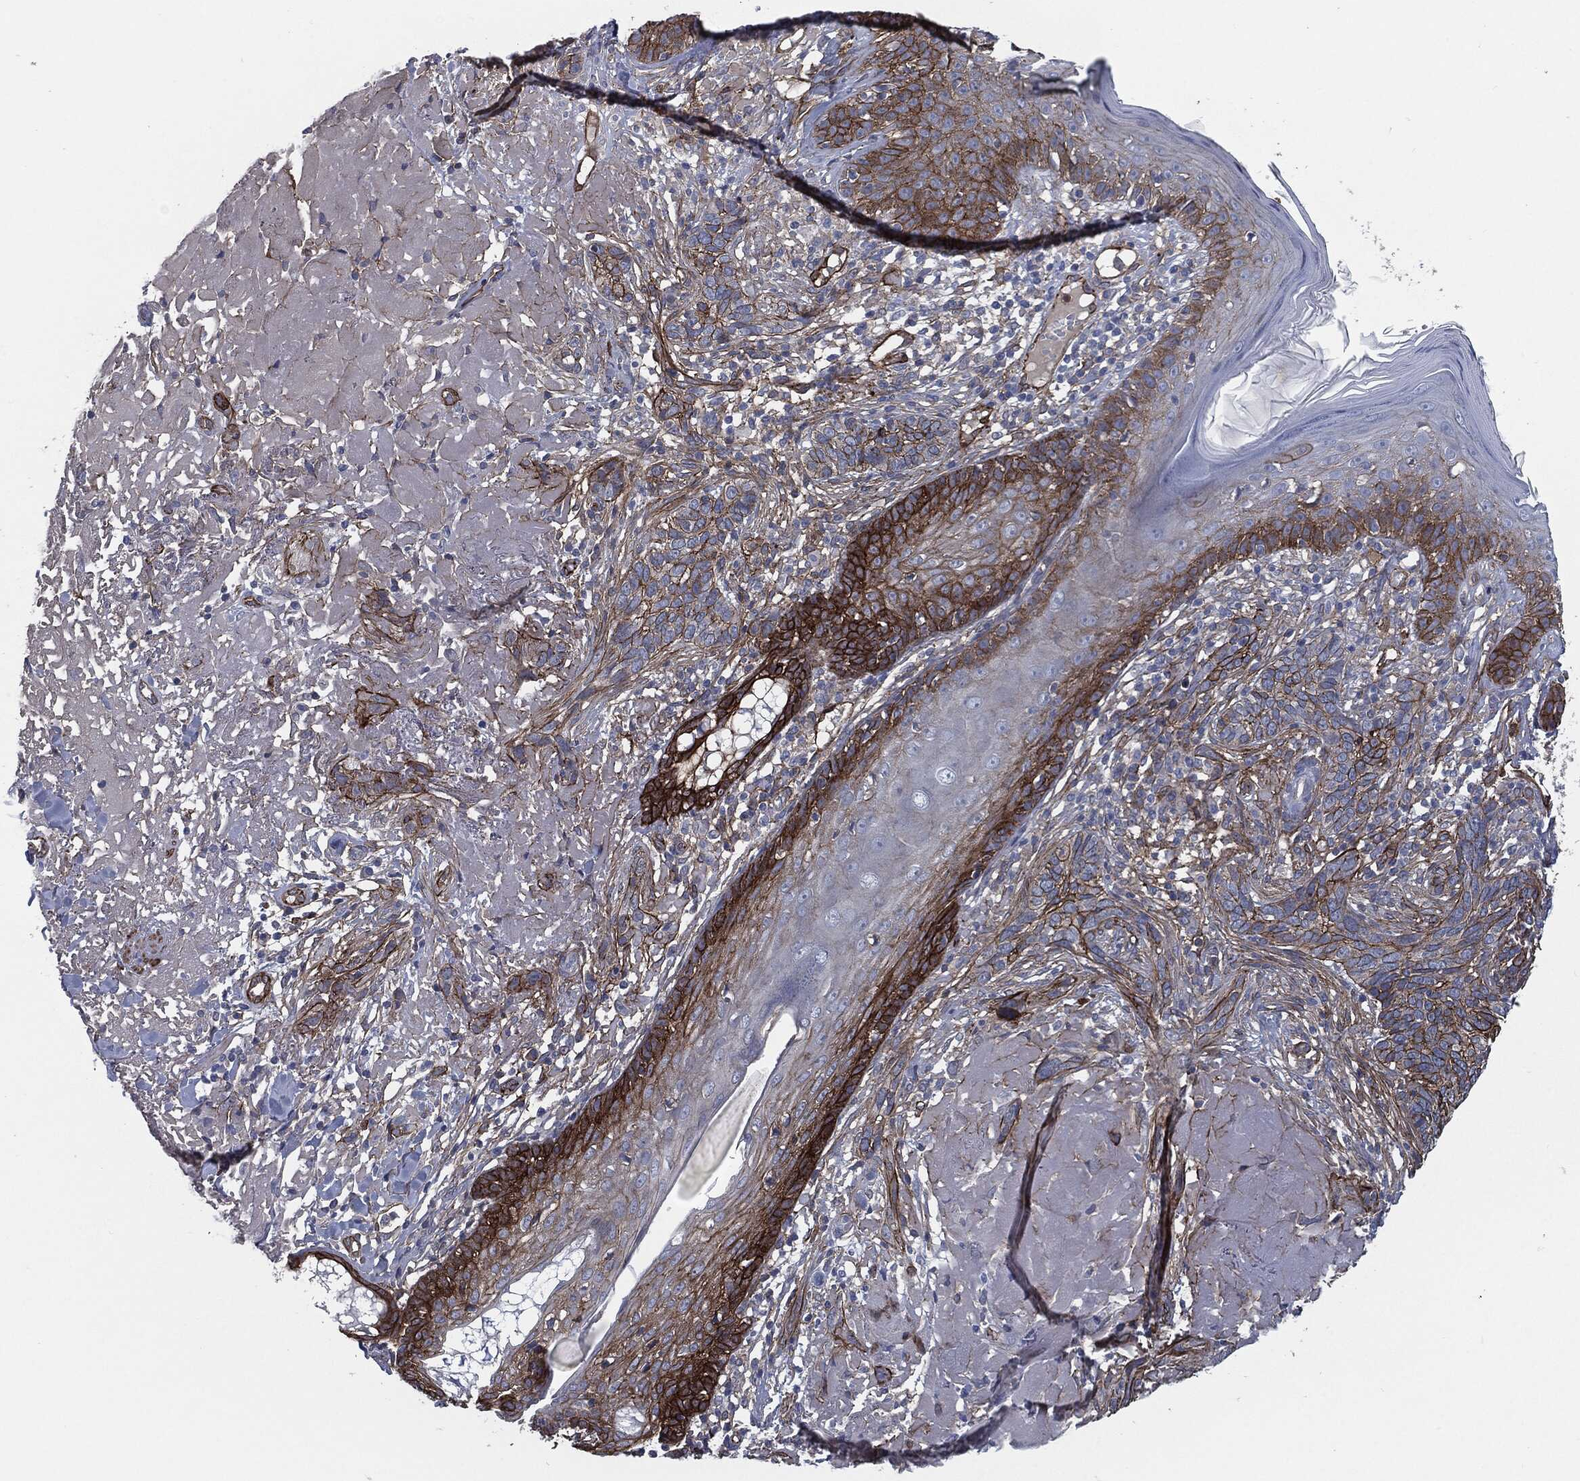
{"staining": {"intensity": "strong", "quantity": "25%-75%", "location": "cytoplasmic/membranous"}, "tissue": "skin cancer", "cell_type": "Tumor cells", "image_type": "cancer", "snomed": [{"axis": "morphology", "description": "Basal cell carcinoma"}, {"axis": "topography", "description": "Skin"}], "caption": "A photomicrograph of human skin cancer stained for a protein reveals strong cytoplasmic/membranous brown staining in tumor cells.", "gene": "SVIL", "patient": {"sex": "male", "age": 91}}